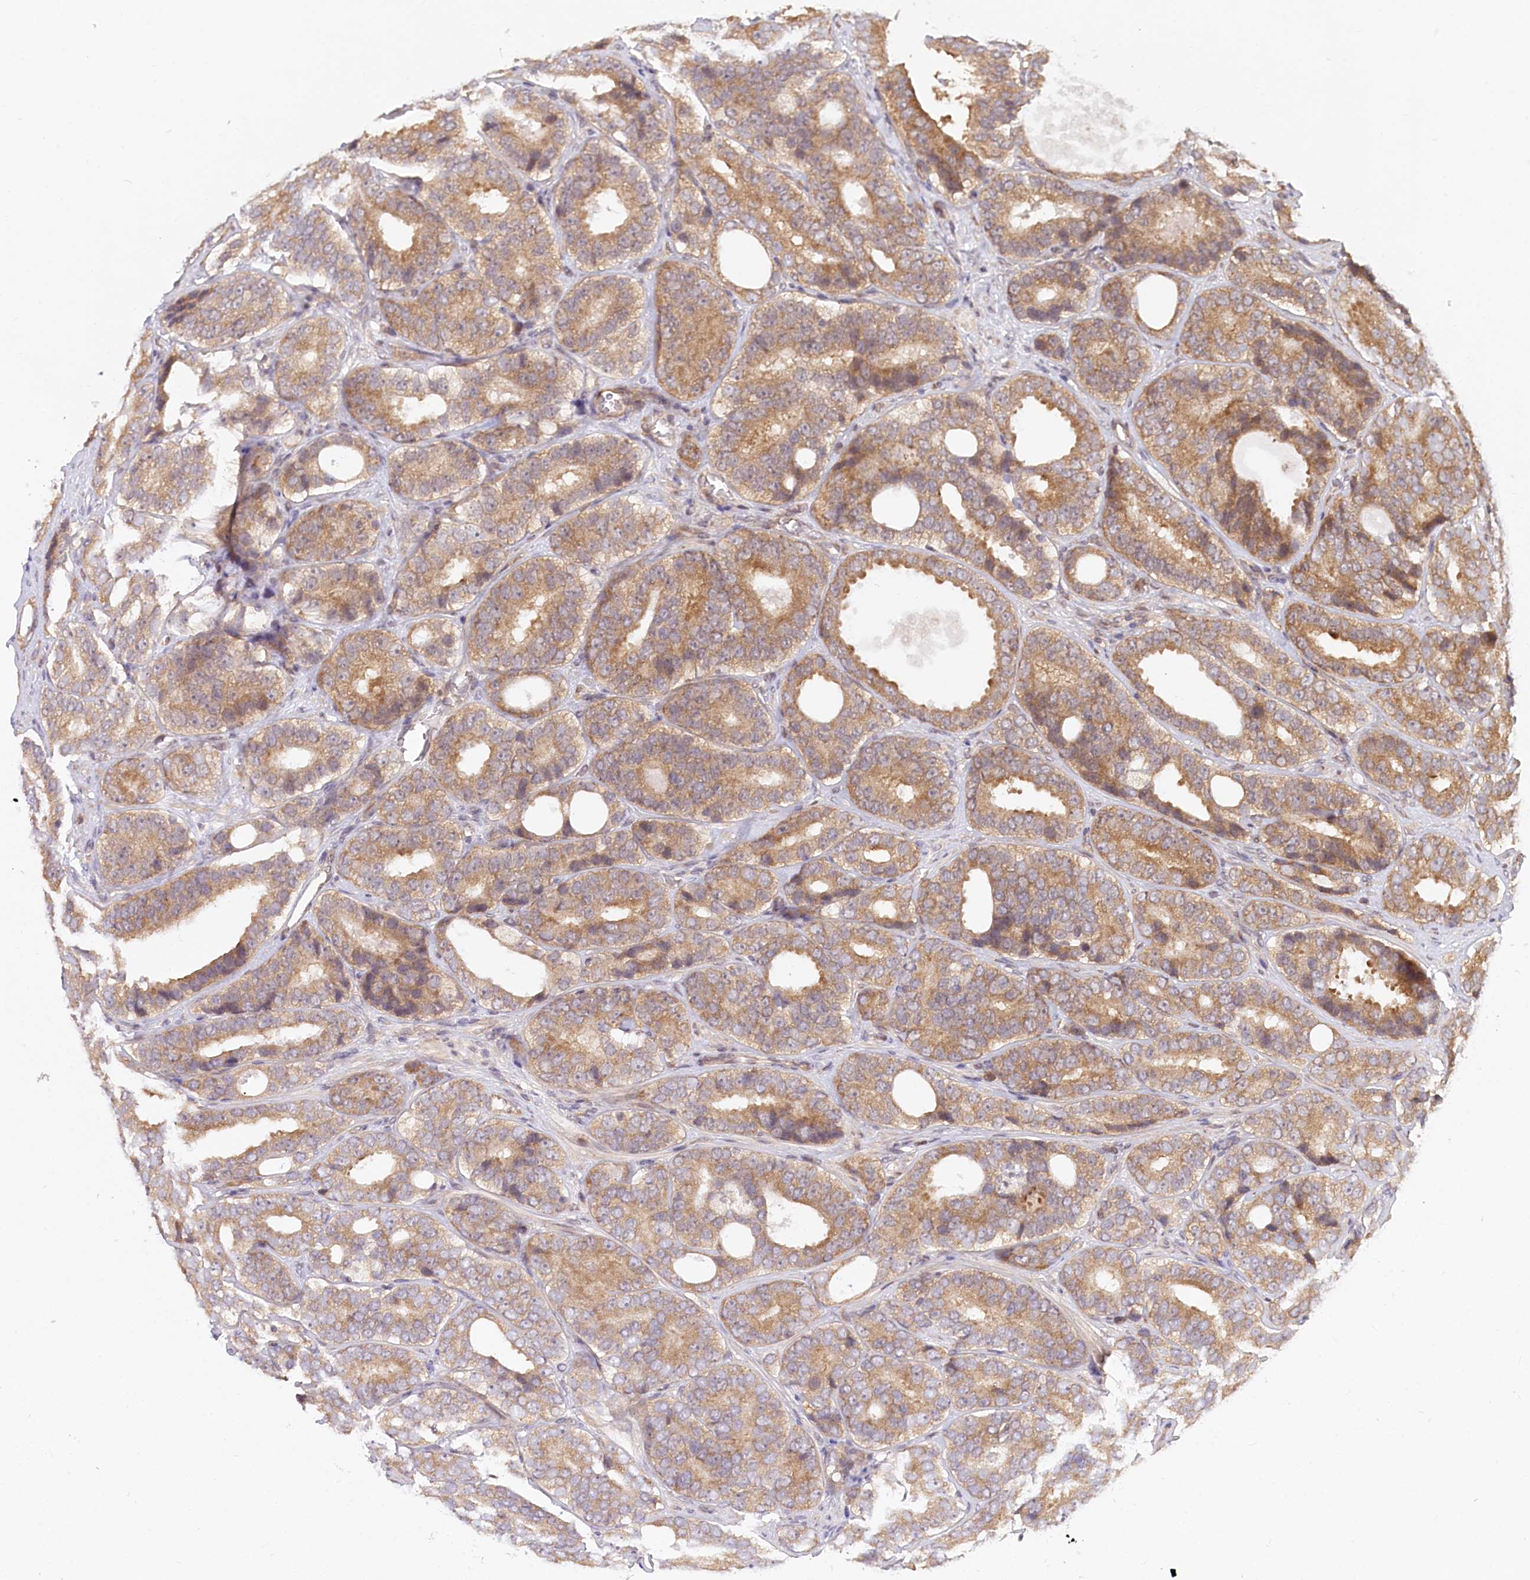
{"staining": {"intensity": "moderate", "quantity": ">75%", "location": "cytoplasmic/membranous"}, "tissue": "prostate cancer", "cell_type": "Tumor cells", "image_type": "cancer", "snomed": [{"axis": "morphology", "description": "Adenocarcinoma, High grade"}, {"axis": "topography", "description": "Prostate"}], "caption": "A high-resolution photomicrograph shows IHC staining of prostate cancer (high-grade adenocarcinoma), which reveals moderate cytoplasmic/membranous staining in approximately >75% of tumor cells.", "gene": "CEP70", "patient": {"sex": "male", "age": 56}}